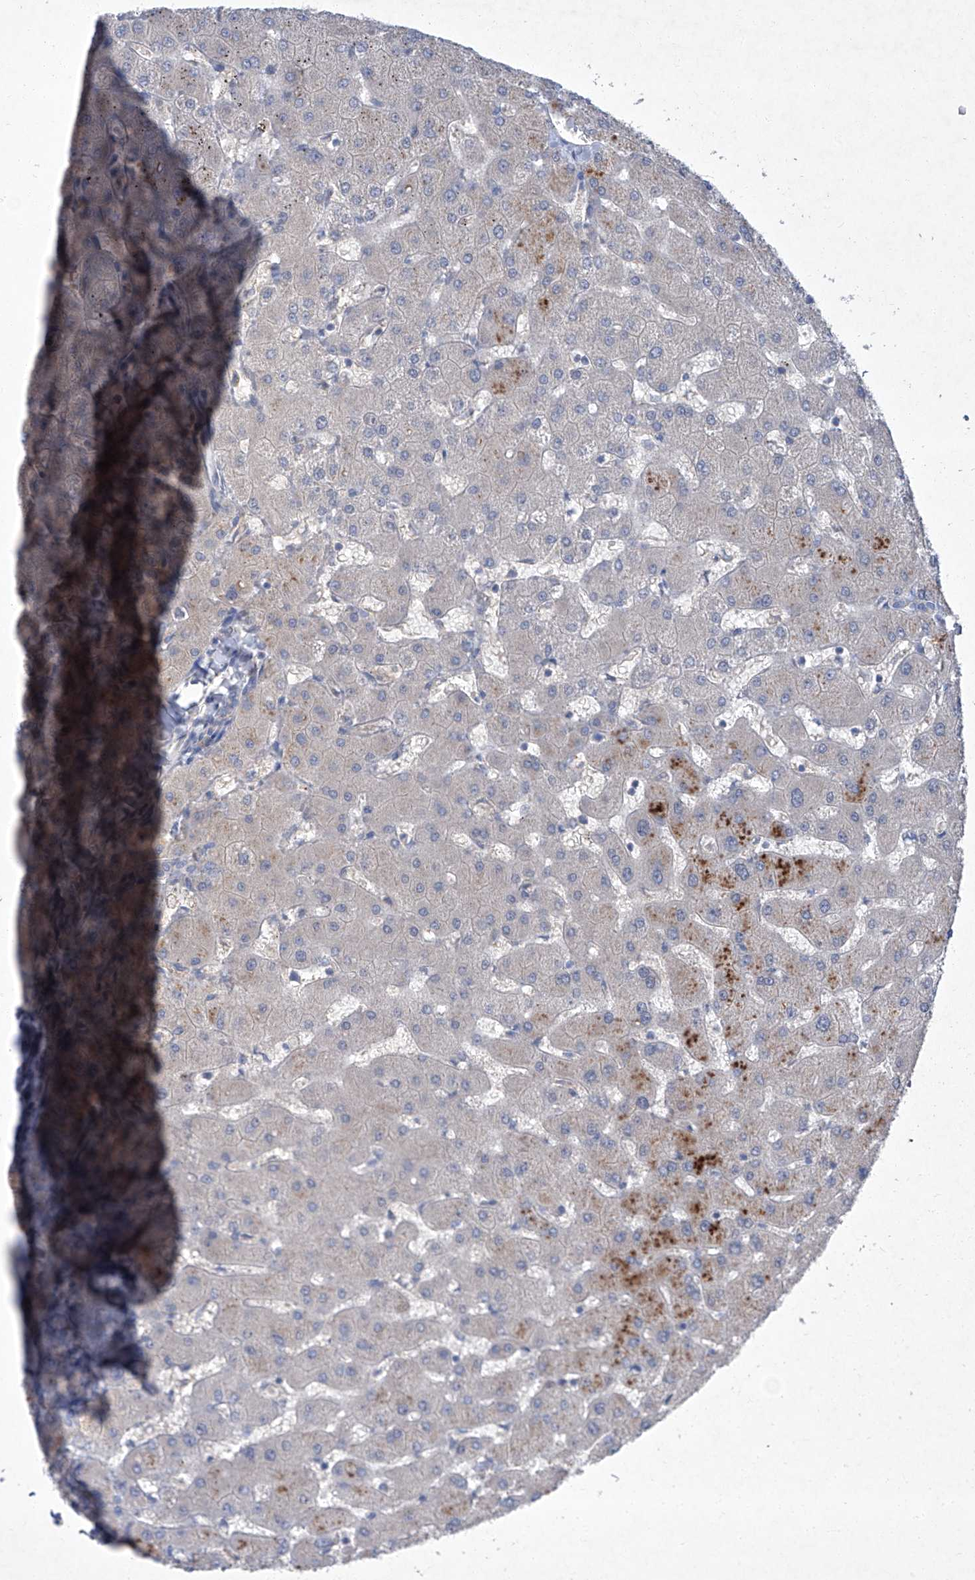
{"staining": {"intensity": "negative", "quantity": "none", "location": "none"}, "tissue": "liver", "cell_type": "Cholangiocytes", "image_type": "normal", "snomed": [{"axis": "morphology", "description": "Normal tissue, NOS"}, {"axis": "topography", "description": "Liver"}], "caption": "An image of liver stained for a protein demonstrates no brown staining in cholangiocytes.", "gene": "SBK2", "patient": {"sex": "female", "age": 63}}